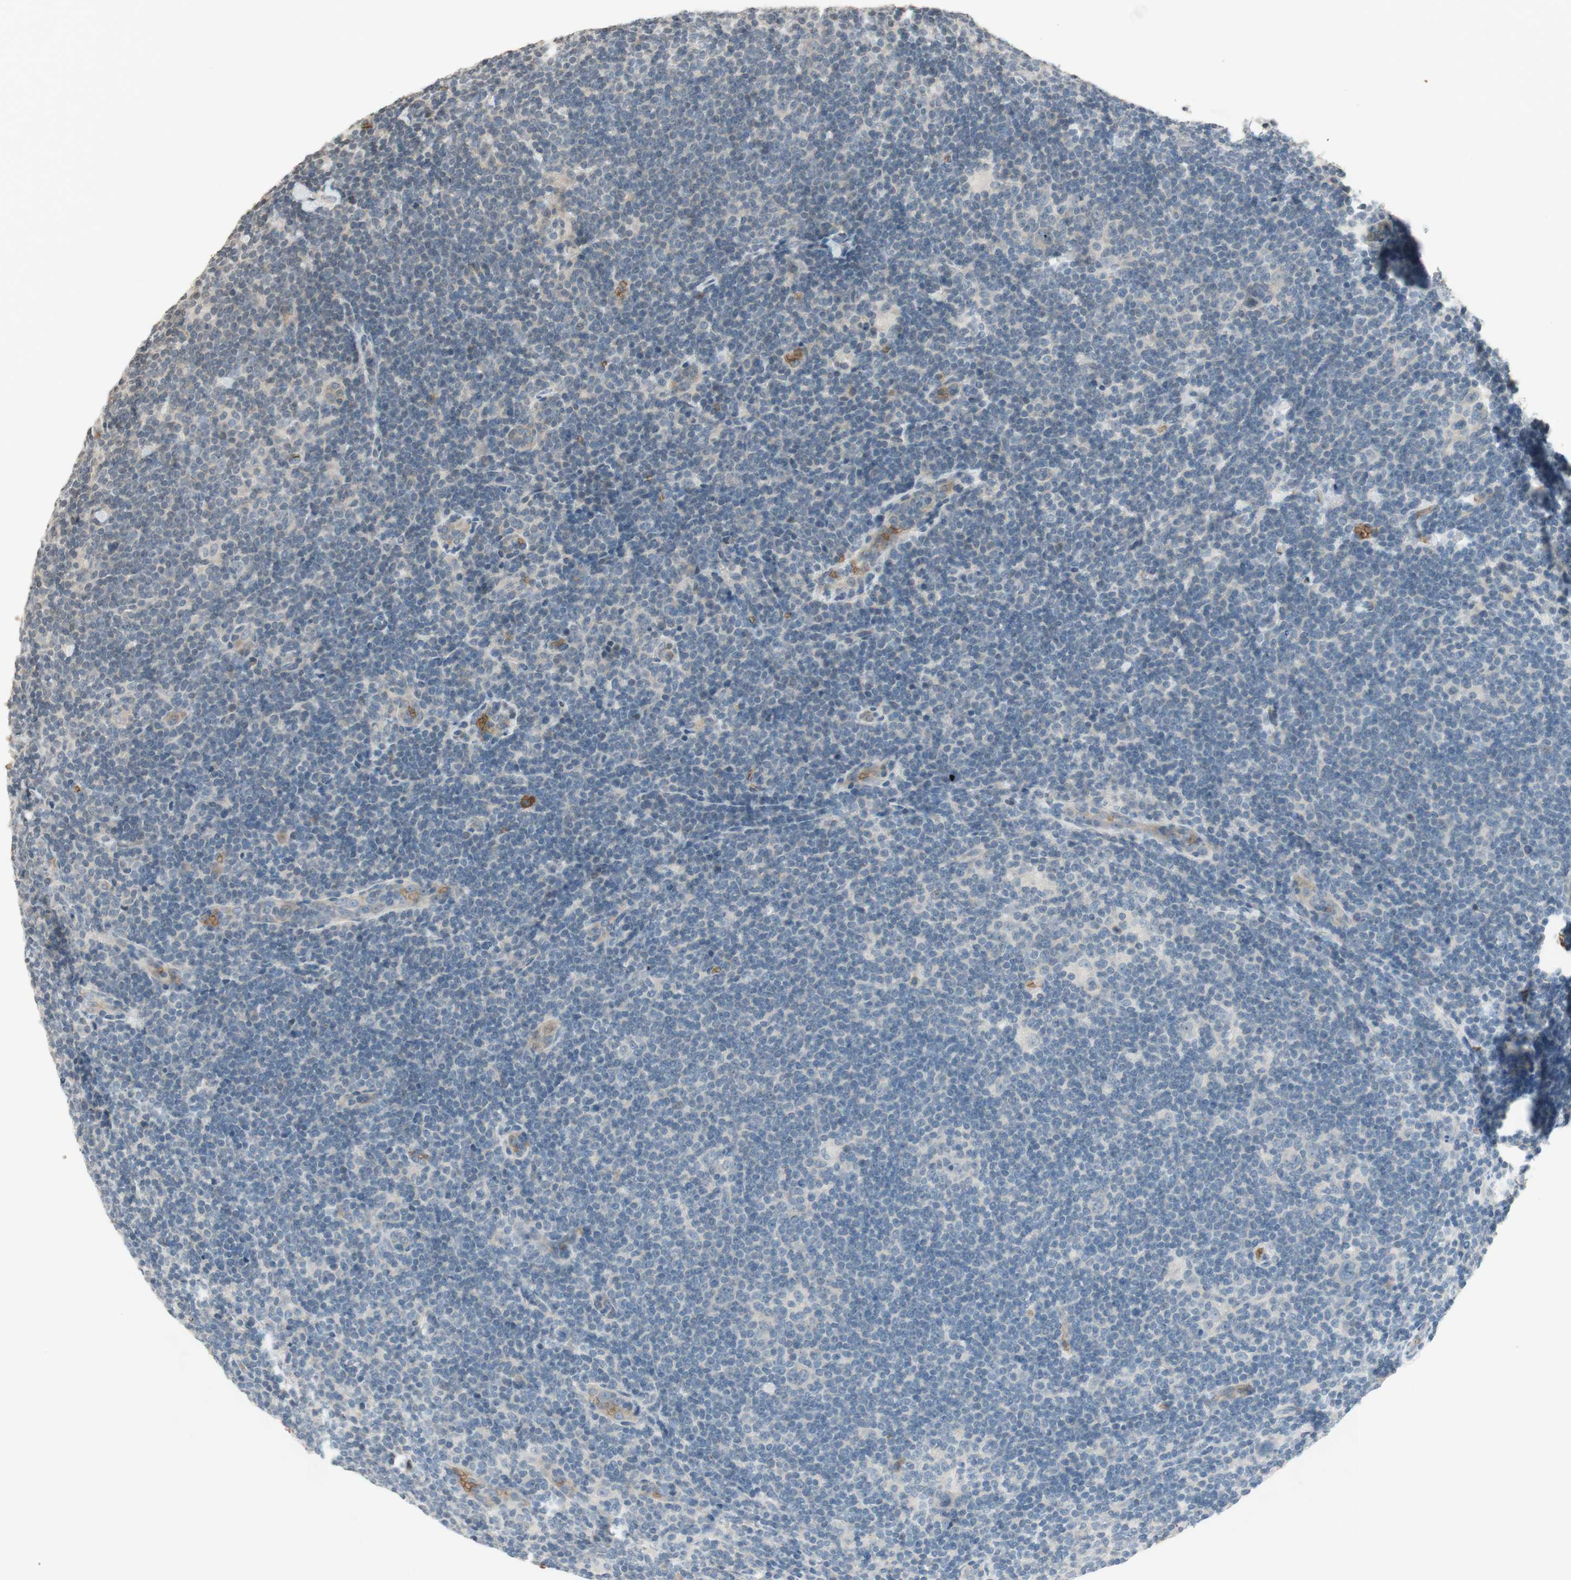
{"staining": {"intensity": "negative", "quantity": "none", "location": "none"}, "tissue": "lymphoma", "cell_type": "Tumor cells", "image_type": "cancer", "snomed": [{"axis": "morphology", "description": "Hodgkin's disease, NOS"}, {"axis": "topography", "description": "Lymph node"}], "caption": "Protein analysis of lymphoma demonstrates no significant staining in tumor cells.", "gene": "GYPC", "patient": {"sex": "female", "age": 57}}